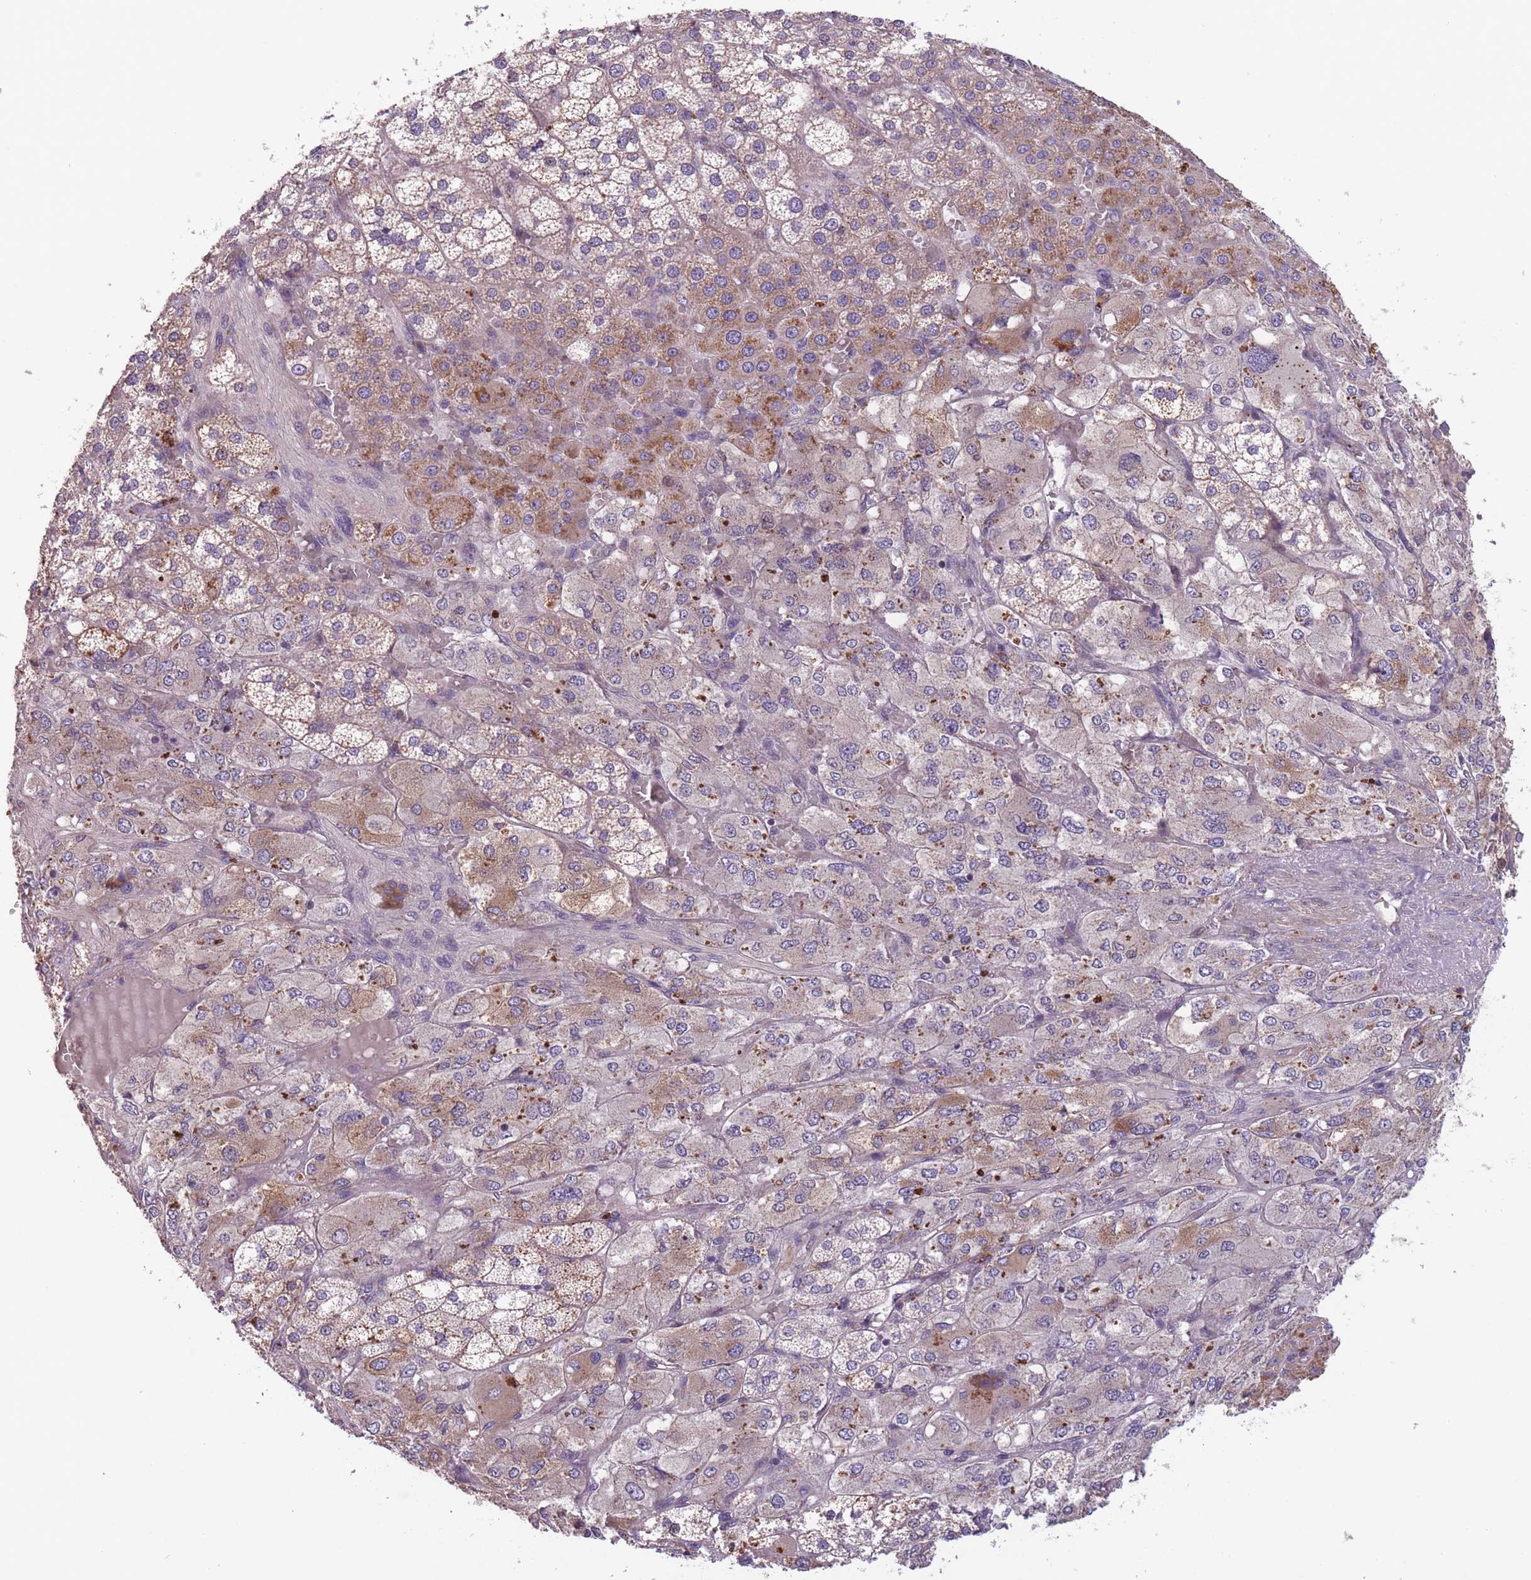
{"staining": {"intensity": "moderate", "quantity": "25%-75%", "location": "cytoplasmic/membranous,nuclear"}, "tissue": "adrenal gland", "cell_type": "Glandular cells", "image_type": "normal", "snomed": [{"axis": "morphology", "description": "Normal tissue, NOS"}, {"axis": "topography", "description": "Adrenal gland"}], "caption": "Protein analysis of benign adrenal gland displays moderate cytoplasmic/membranous,nuclear positivity in about 25%-75% of glandular cells. Nuclei are stained in blue.", "gene": "ITPKC", "patient": {"sex": "female", "age": 60}}